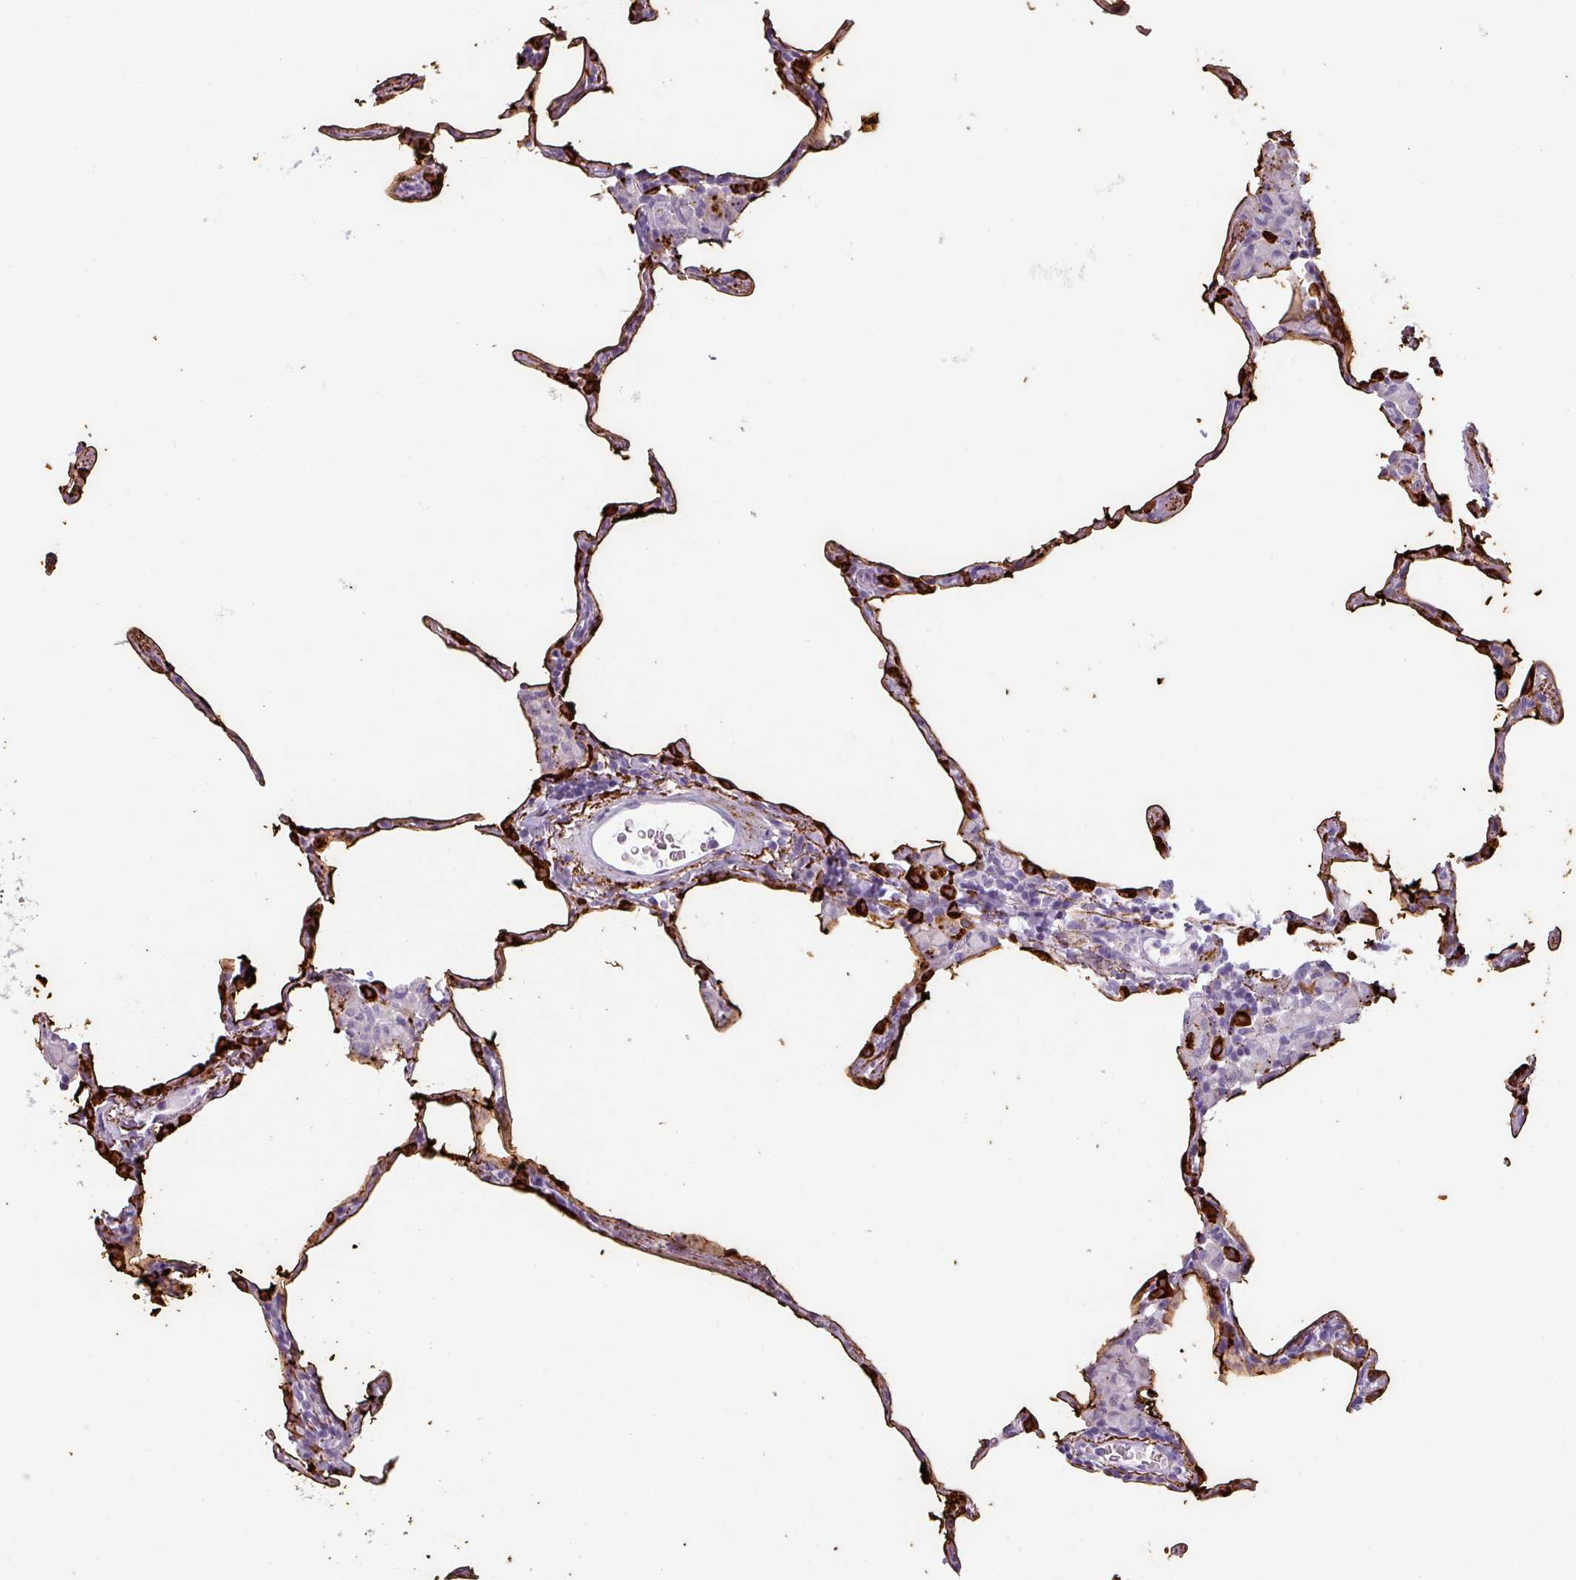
{"staining": {"intensity": "strong", "quantity": "25%-75%", "location": "cytoplasmic/membranous"}, "tissue": "lung", "cell_type": "Alveolar cells", "image_type": "normal", "snomed": [{"axis": "morphology", "description": "Normal tissue, NOS"}, {"axis": "topography", "description": "Lung"}], "caption": "Immunohistochemistry (IHC) of normal human lung demonstrates high levels of strong cytoplasmic/membranous staining in approximately 25%-75% of alveolar cells.", "gene": "SFTPA1", "patient": {"sex": "female", "age": 57}}